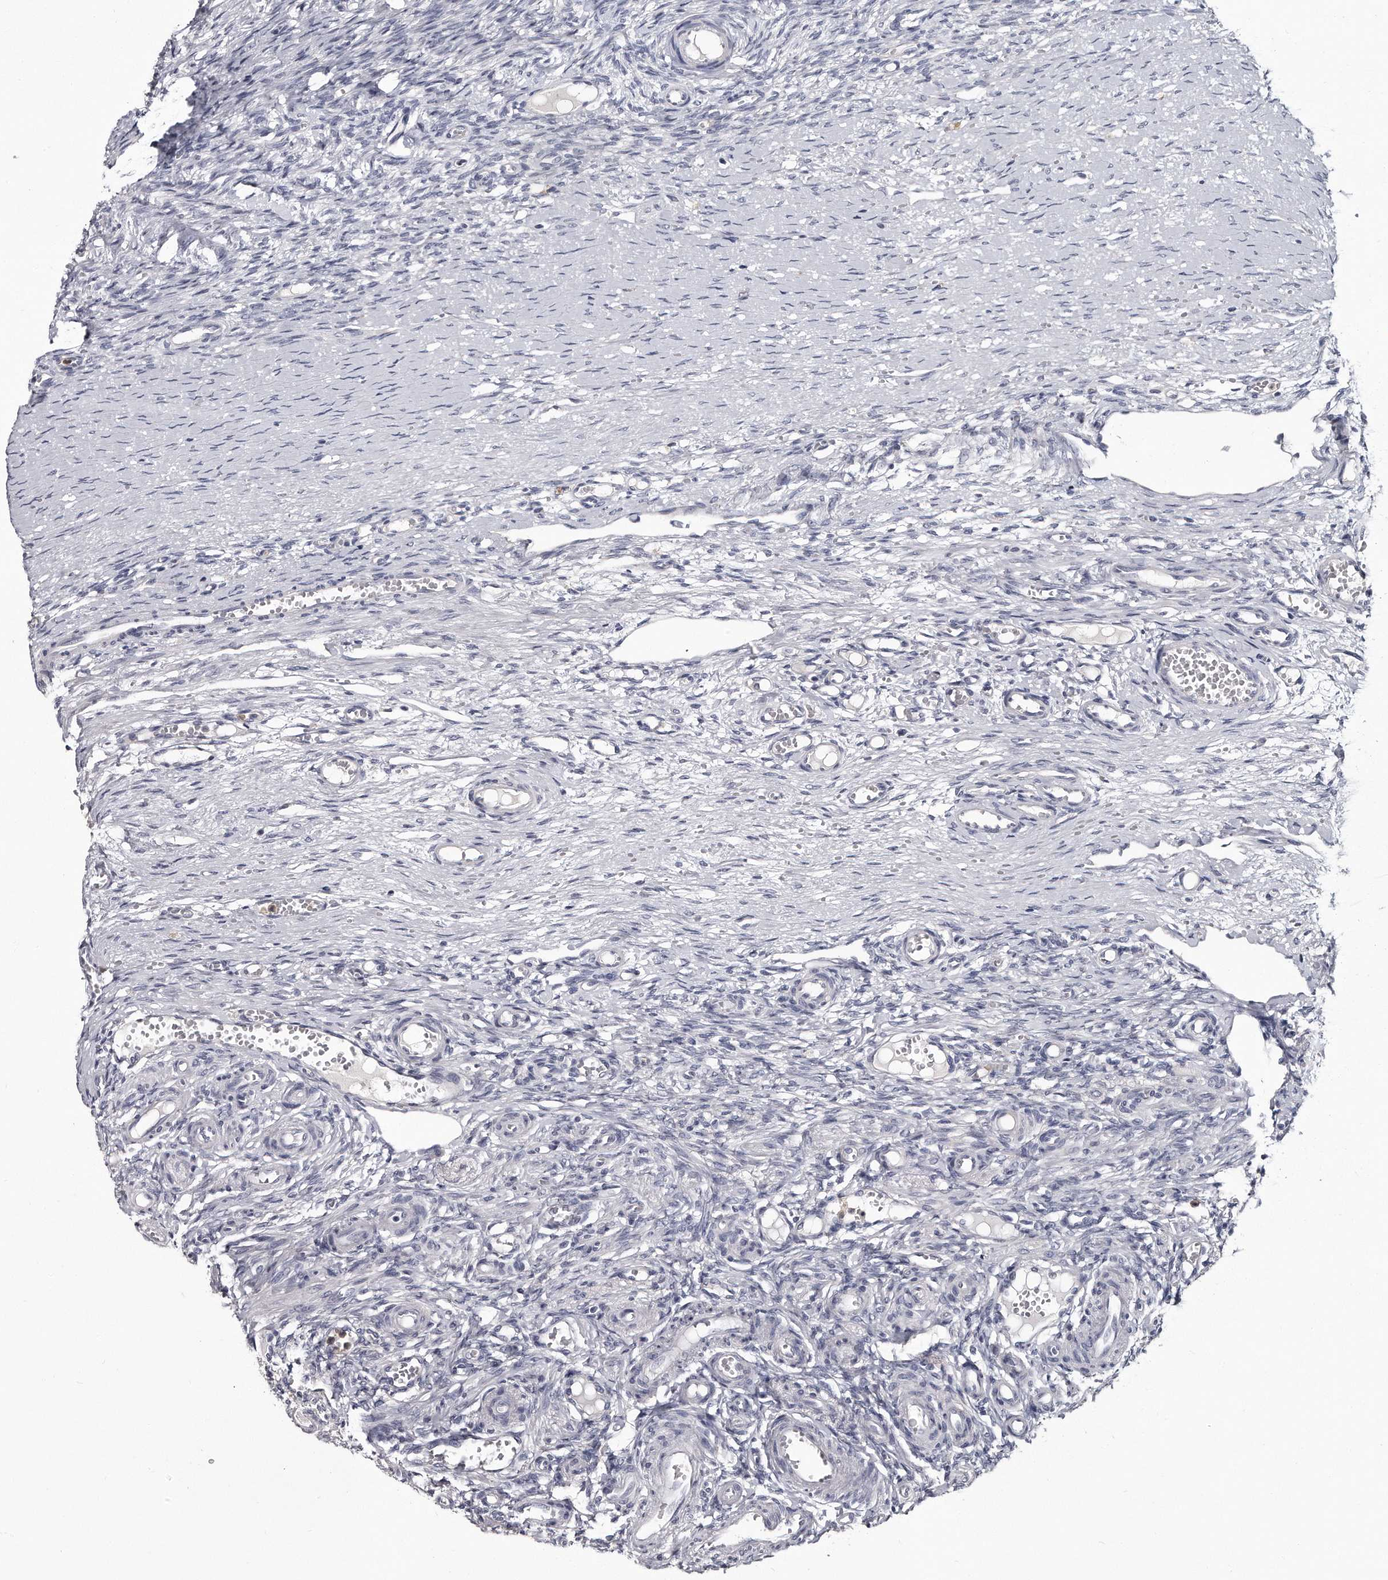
{"staining": {"intensity": "negative", "quantity": "none", "location": "none"}, "tissue": "ovary", "cell_type": "Ovarian stroma cells", "image_type": "normal", "snomed": [{"axis": "morphology", "description": "Adenocarcinoma, NOS"}, {"axis": "topography", "description": "Endometrium"}], "caption": "Human ovary stained for a protein using immunohistochemistry shows no staining in ovarian stroma cells.", "gene": "GAPVD1", "patient": {"sex": "female", "age": 32}}